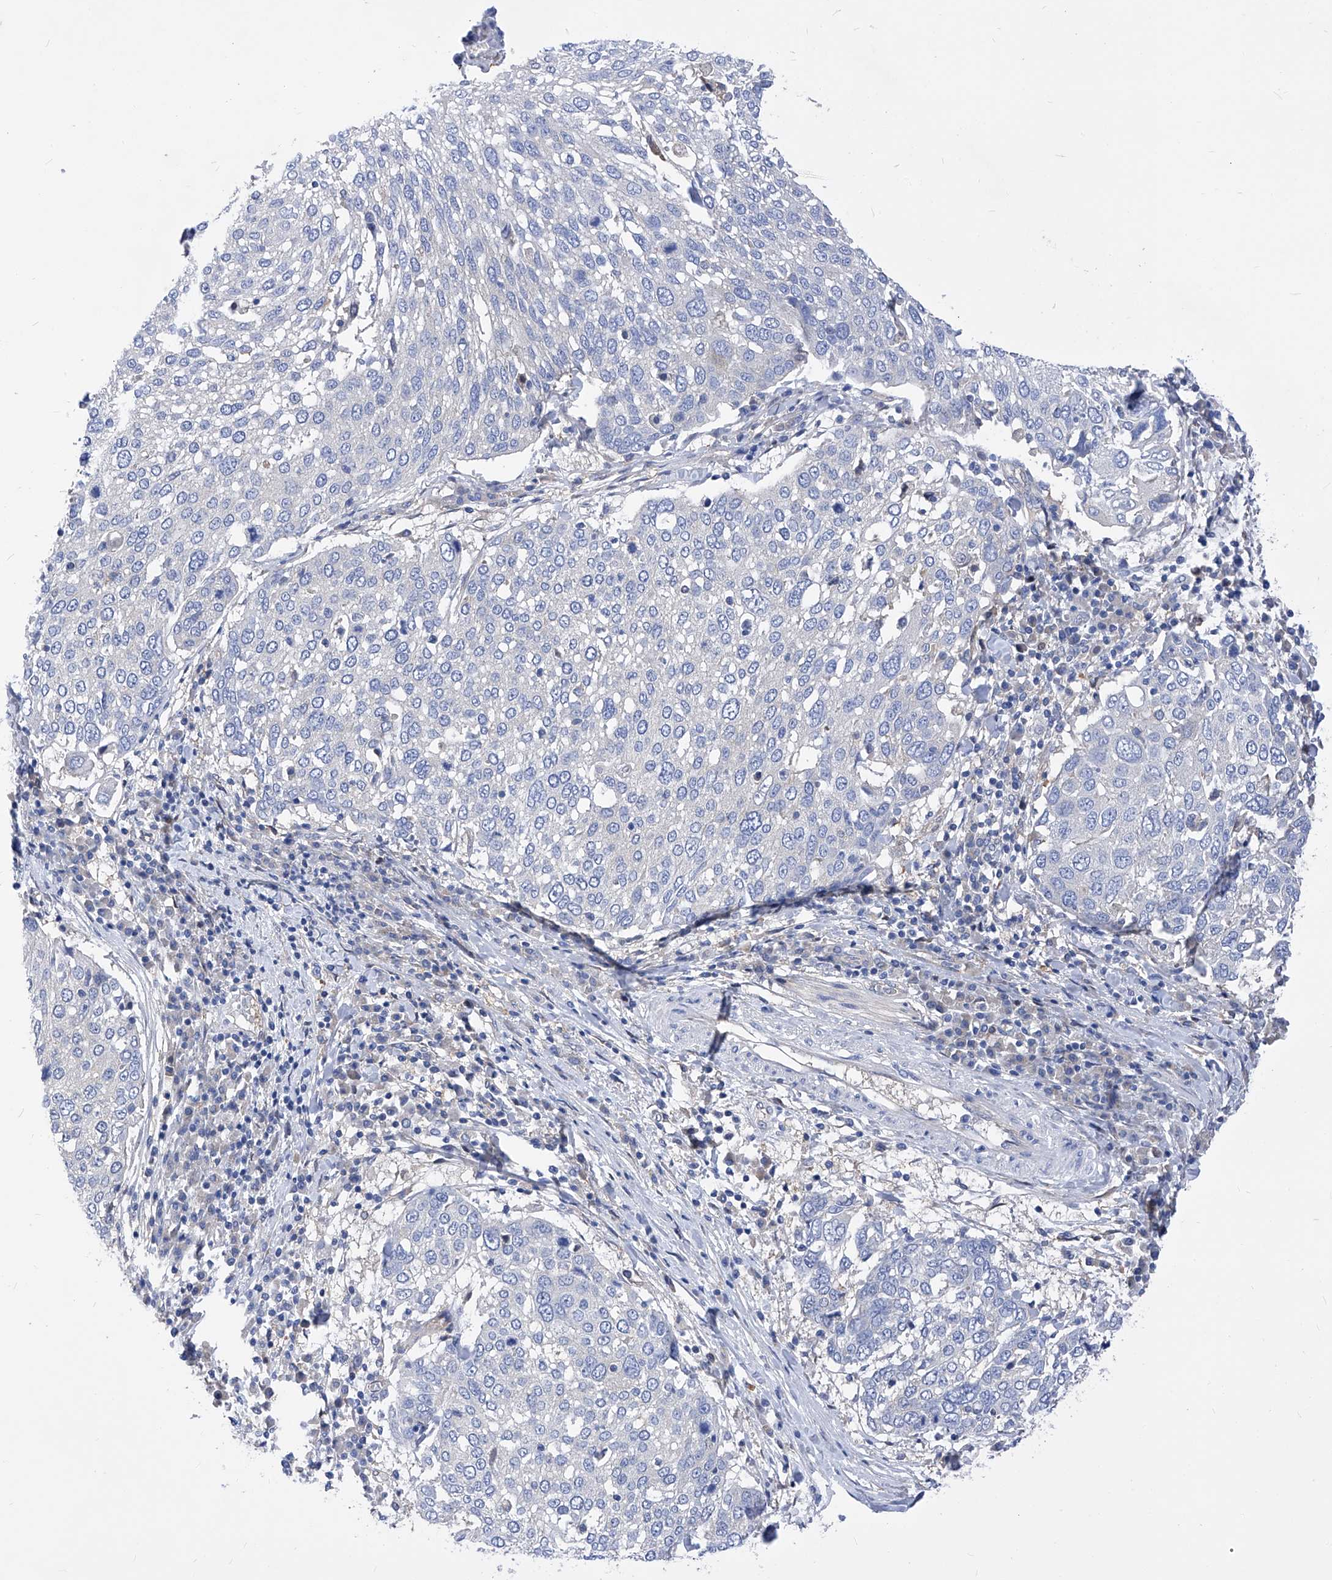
{"staining": {"intensity": "negative", "quantity": "none", "location": "none"}, "tissue": "lung cancer", "cell_type": "Tumor cells", "image_type": "cancer", "snomed": [{"axis": "morphology", "description": "Squamous cell carcinoma, NOS"}, {"axis": "topography", "description": "Lung"}], "caption": "Immunohistochemical staining of human lung squamous cell carcinoma reveals no significant staining in tumor cells.", "gene": "XPNPEP1", "patient": {"sex": "male", "age": 65}}